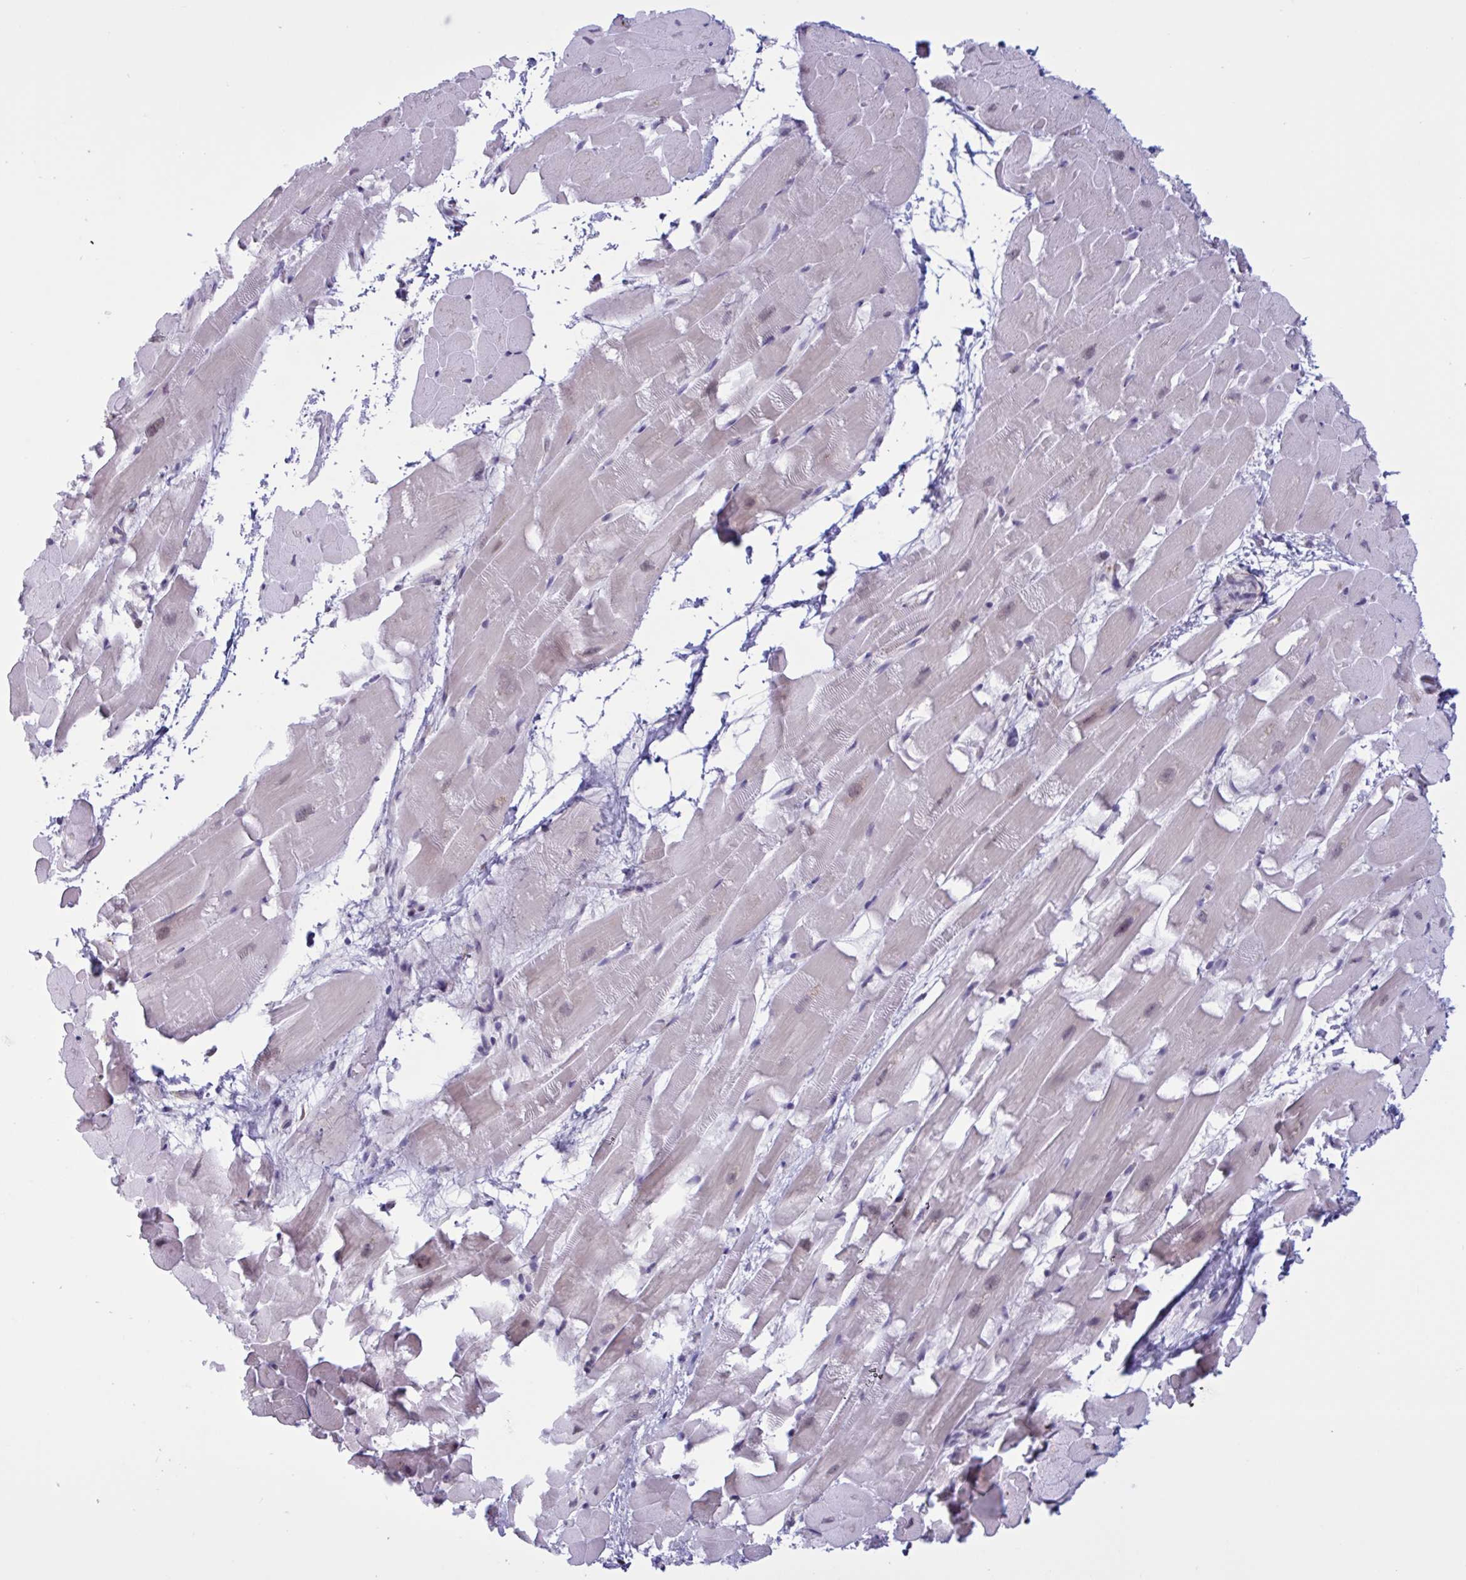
{"staining": {"intensity": "negative", "quantity": "none", "location": "none"}, "tissue": "heart muscle", "cell_type": "Cardiomyocytes", "image_type": "normal", "snomed": [{"axis": "morphology", "description": "Normal tissue, NOS"}, {"axis": "topography", "description": "Heart"}], "caption": "Immunohistochemistry (IHC) of benign human heart muscle exhibits no staining in cardiomyocytes.", "gene": "PRMT6", "patient": {"sex": "male", "age": 37}}